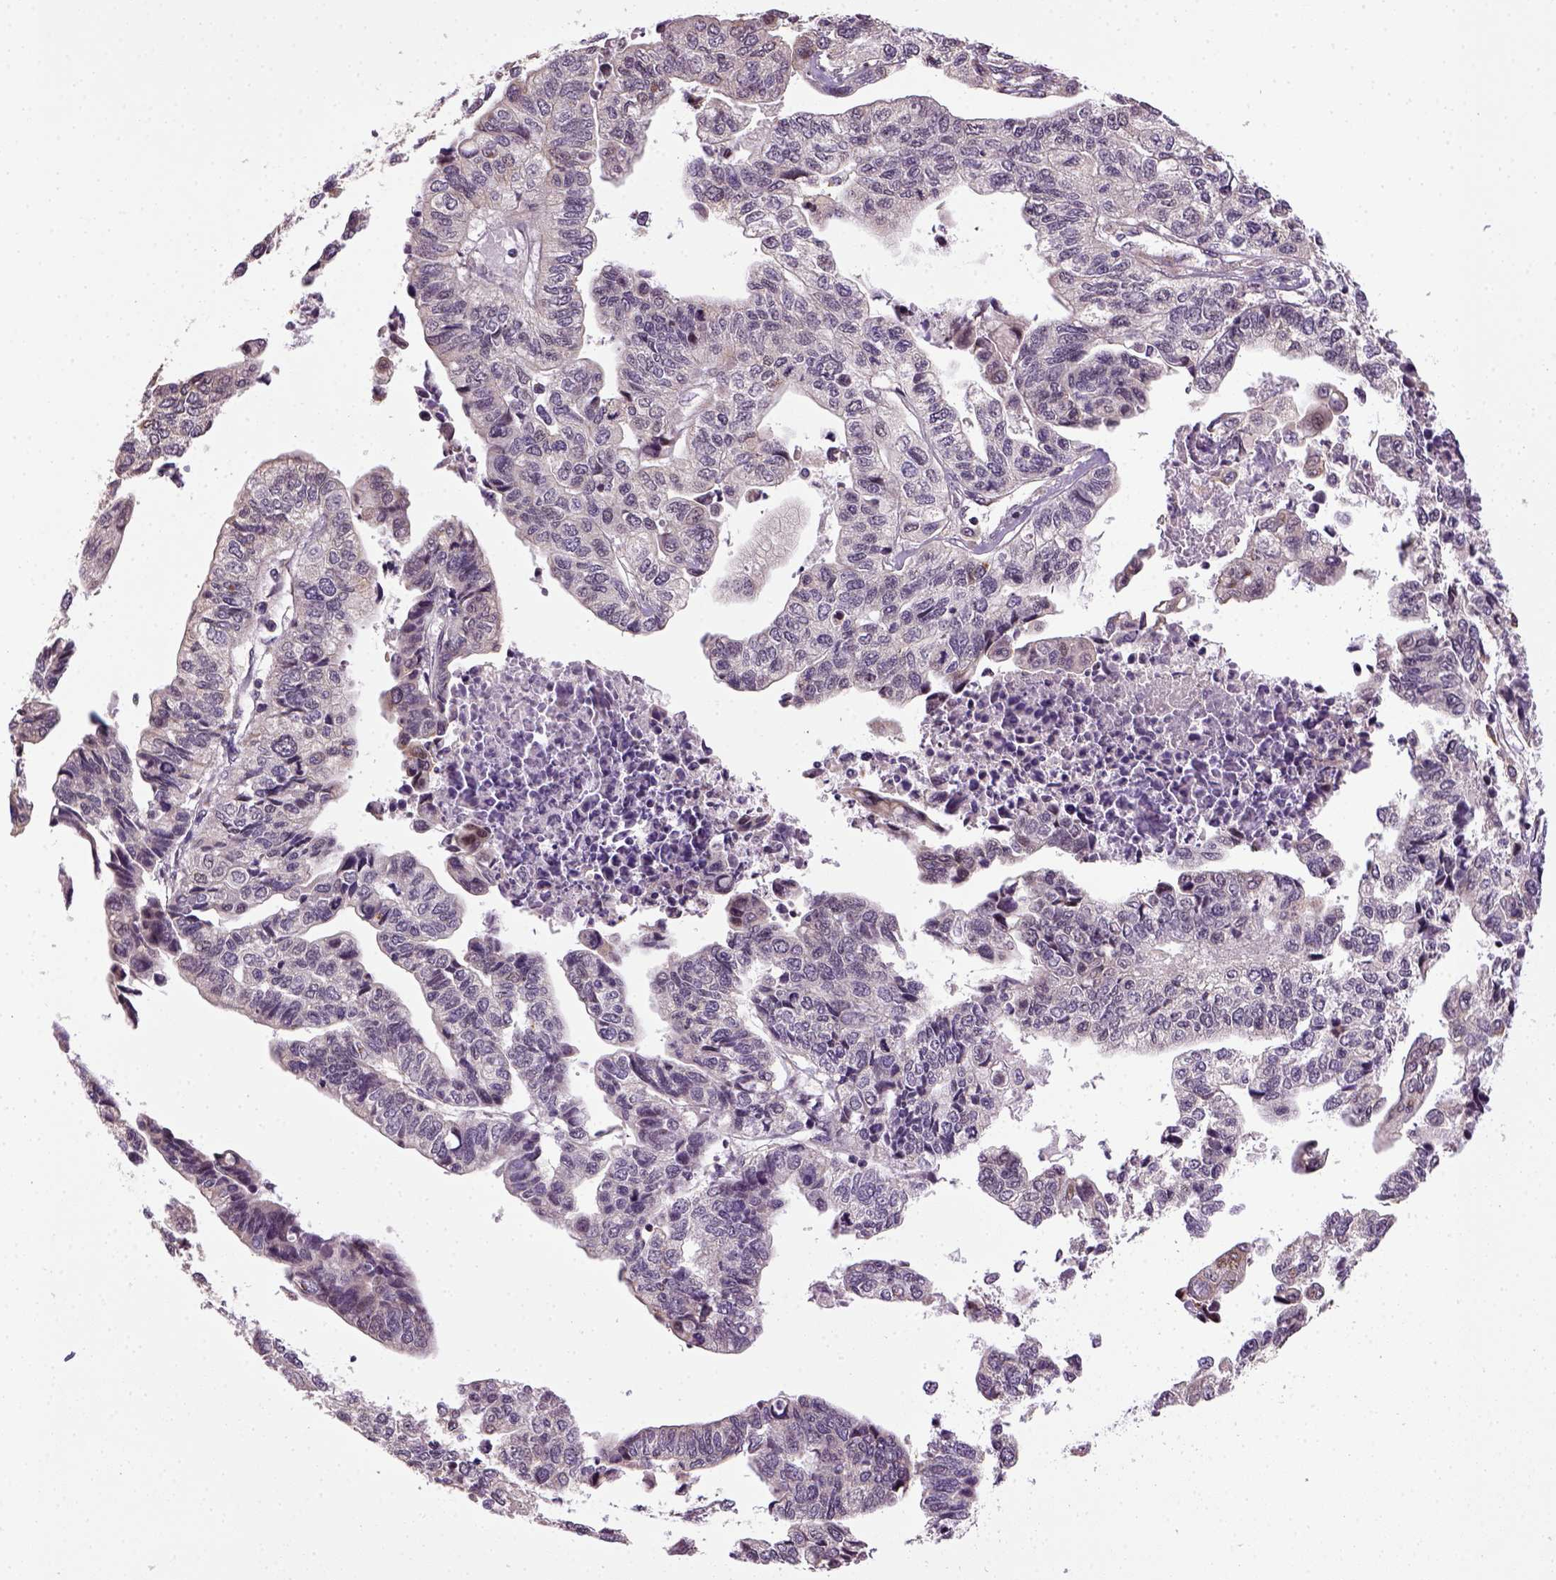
{"staining": {"intensity": "negative", "quantity": "none", "location": "none"}, "tissue": "stomach cancer", "cell_type": "Tumor cells", "image_type": "cancer", "snomed": [{"axis": "morphology", "description": "Adenocarcinoma, NOS"}, {"axis": "topography", "description": "Stomach, upper"}], "caption": "The image displays no significant staining in tumor cells of stomach cancer.", "gene": "TPRG1", "patient": {"sex": "female", "age": 67}}